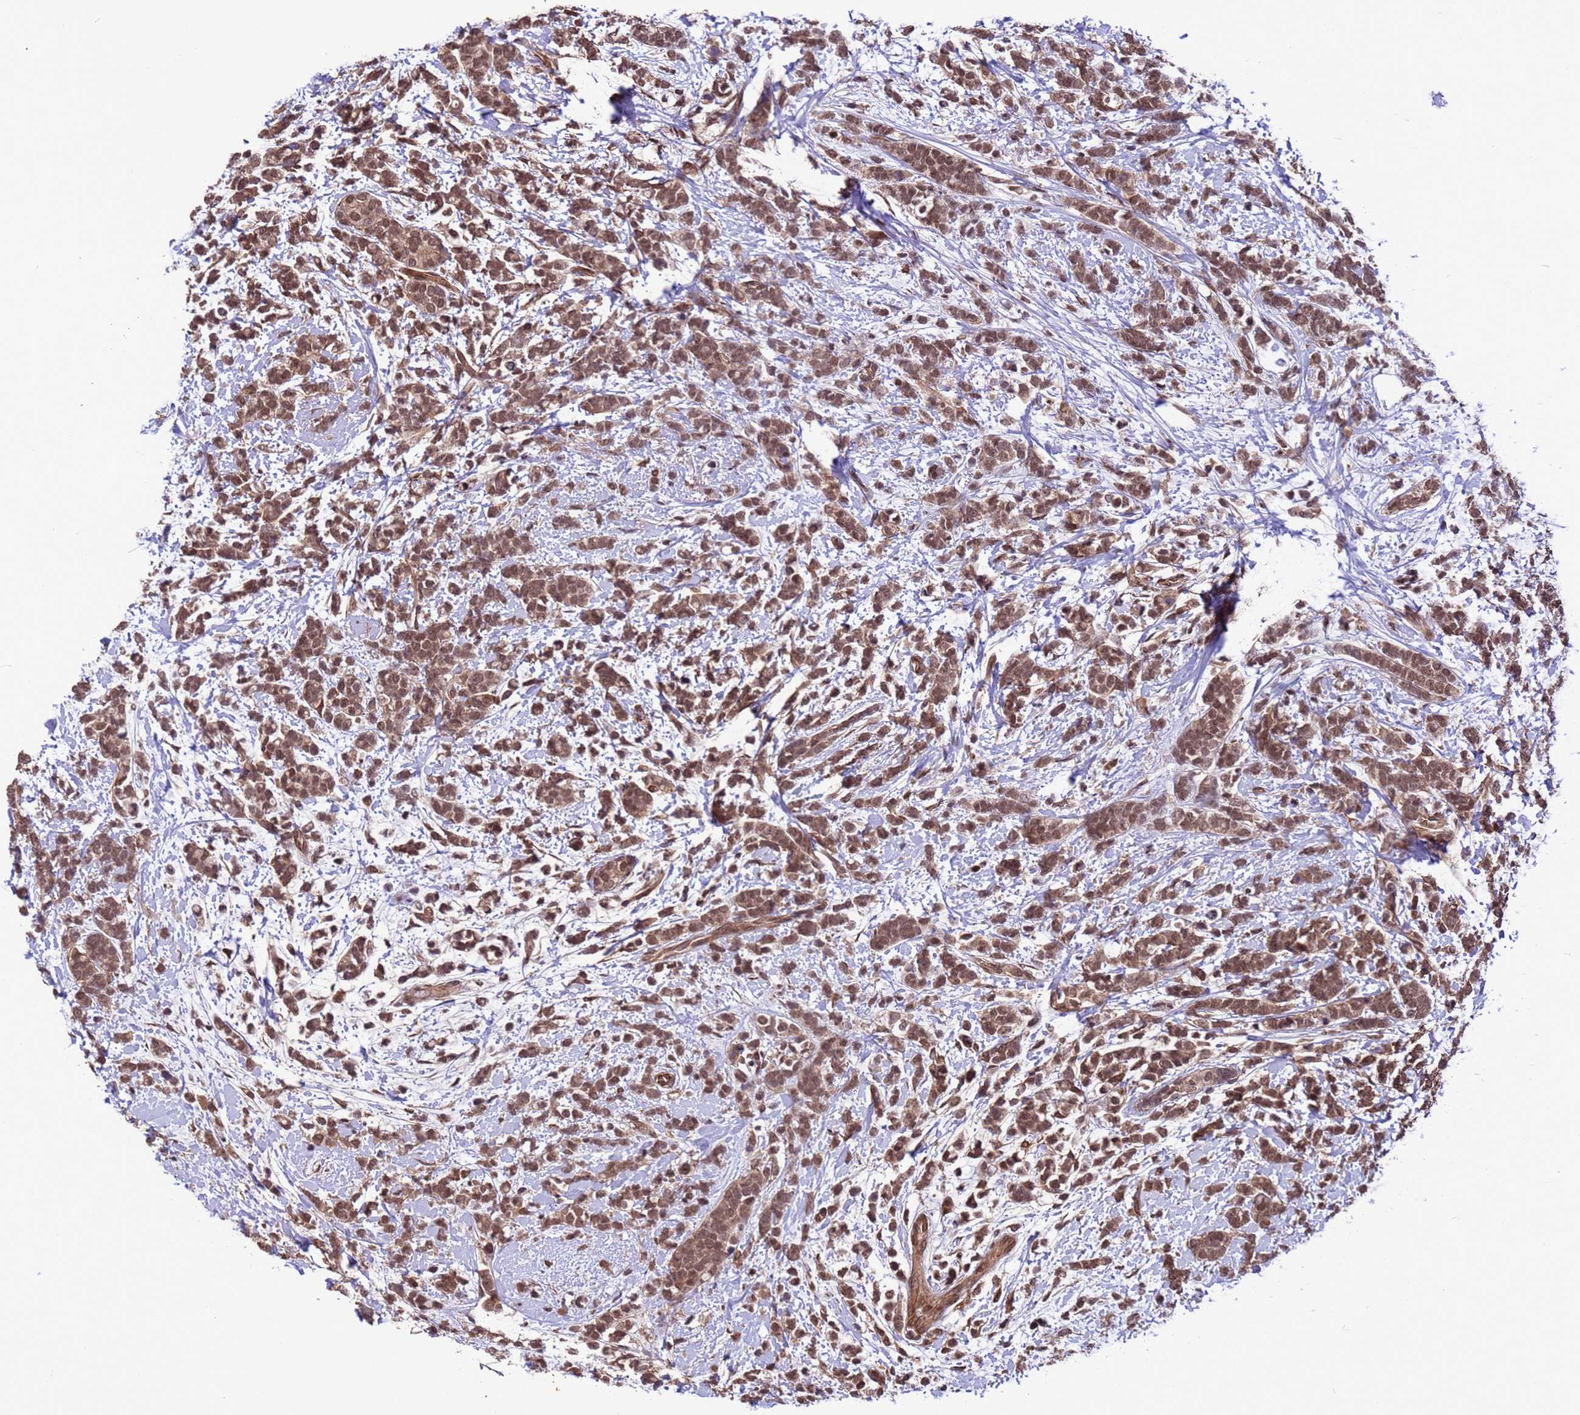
{"staining": {"intensity": "moderate", "quantity": ">75%", "location": "cytoplasmic/membranous,nuclear"}, "tissue": "breast cancer", "cell_type": "Tumor cells", "image_type": "cancer", "snomed": [{"axis": "morphology", "description": "Lobular carcinoma"}, {"axis": "topography", "description": "Breast"}], "caption": "Immunohistochemical staining of breast lobular carcinoma exhibits moderate cytoplasmic/membranous and nuclear protein staining in about >75% of tumor cells.", "gene": "VSTM4", "patient": {"sex": "female", "age": 58}}